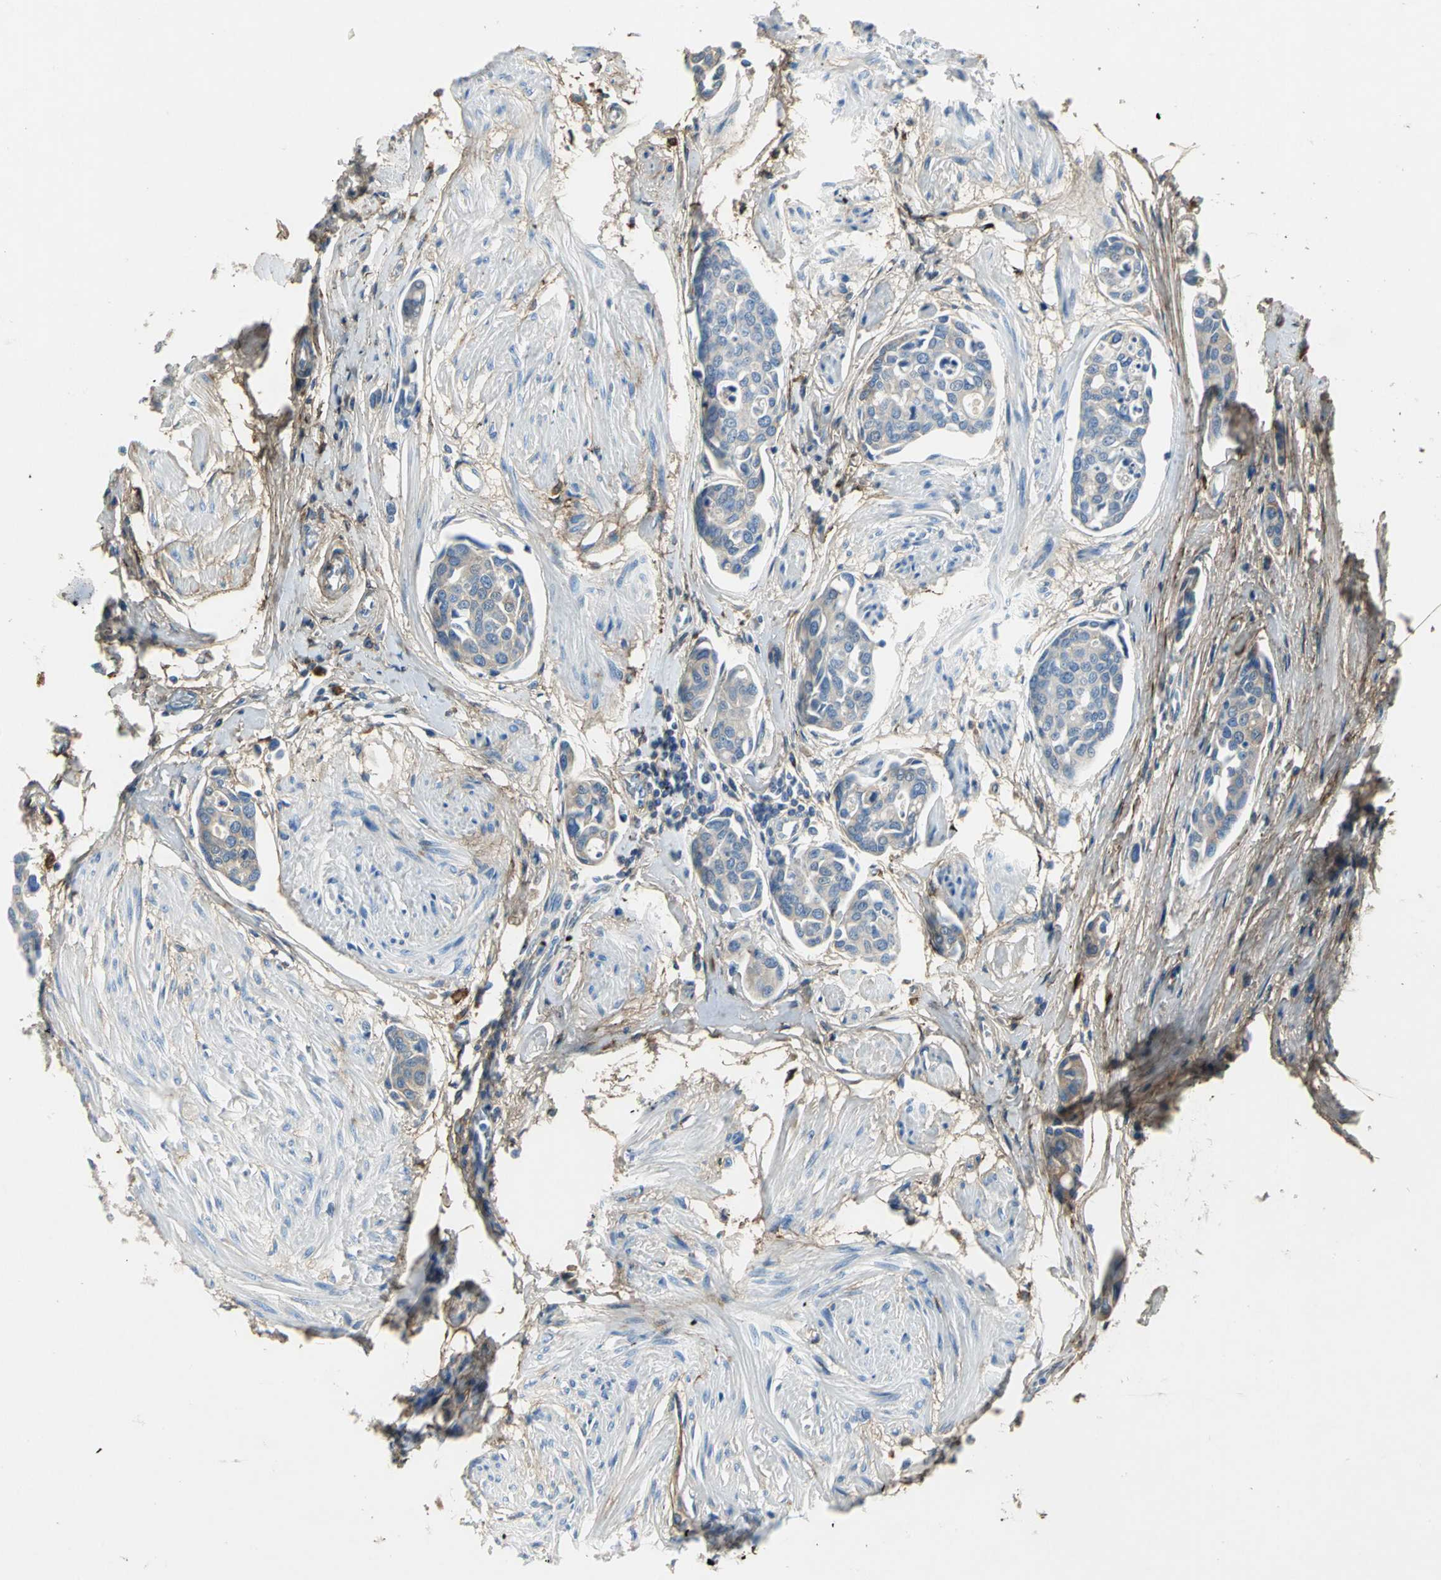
{"staining": {"intensity": "negative", "quantity": "none", "location": "none"}, "tissue": "urothelial cancer", "cell_type": "Tumor cells", "image_type": "cancer", "snomed": [{"axis": "morphology", "description": "Urothelial carcinoma, High grade"}, {"axis": "topography", "description": "Urinary bladder"}], "caption": "The micrograph exhibits no significant staining in tumor cells of urothelial cancer. (DAB immunohistochemistry visualized using brightfield microscopy, high magnification).", "gene": "EFNB3", "patient": {"sex": "male", "age": 78}}